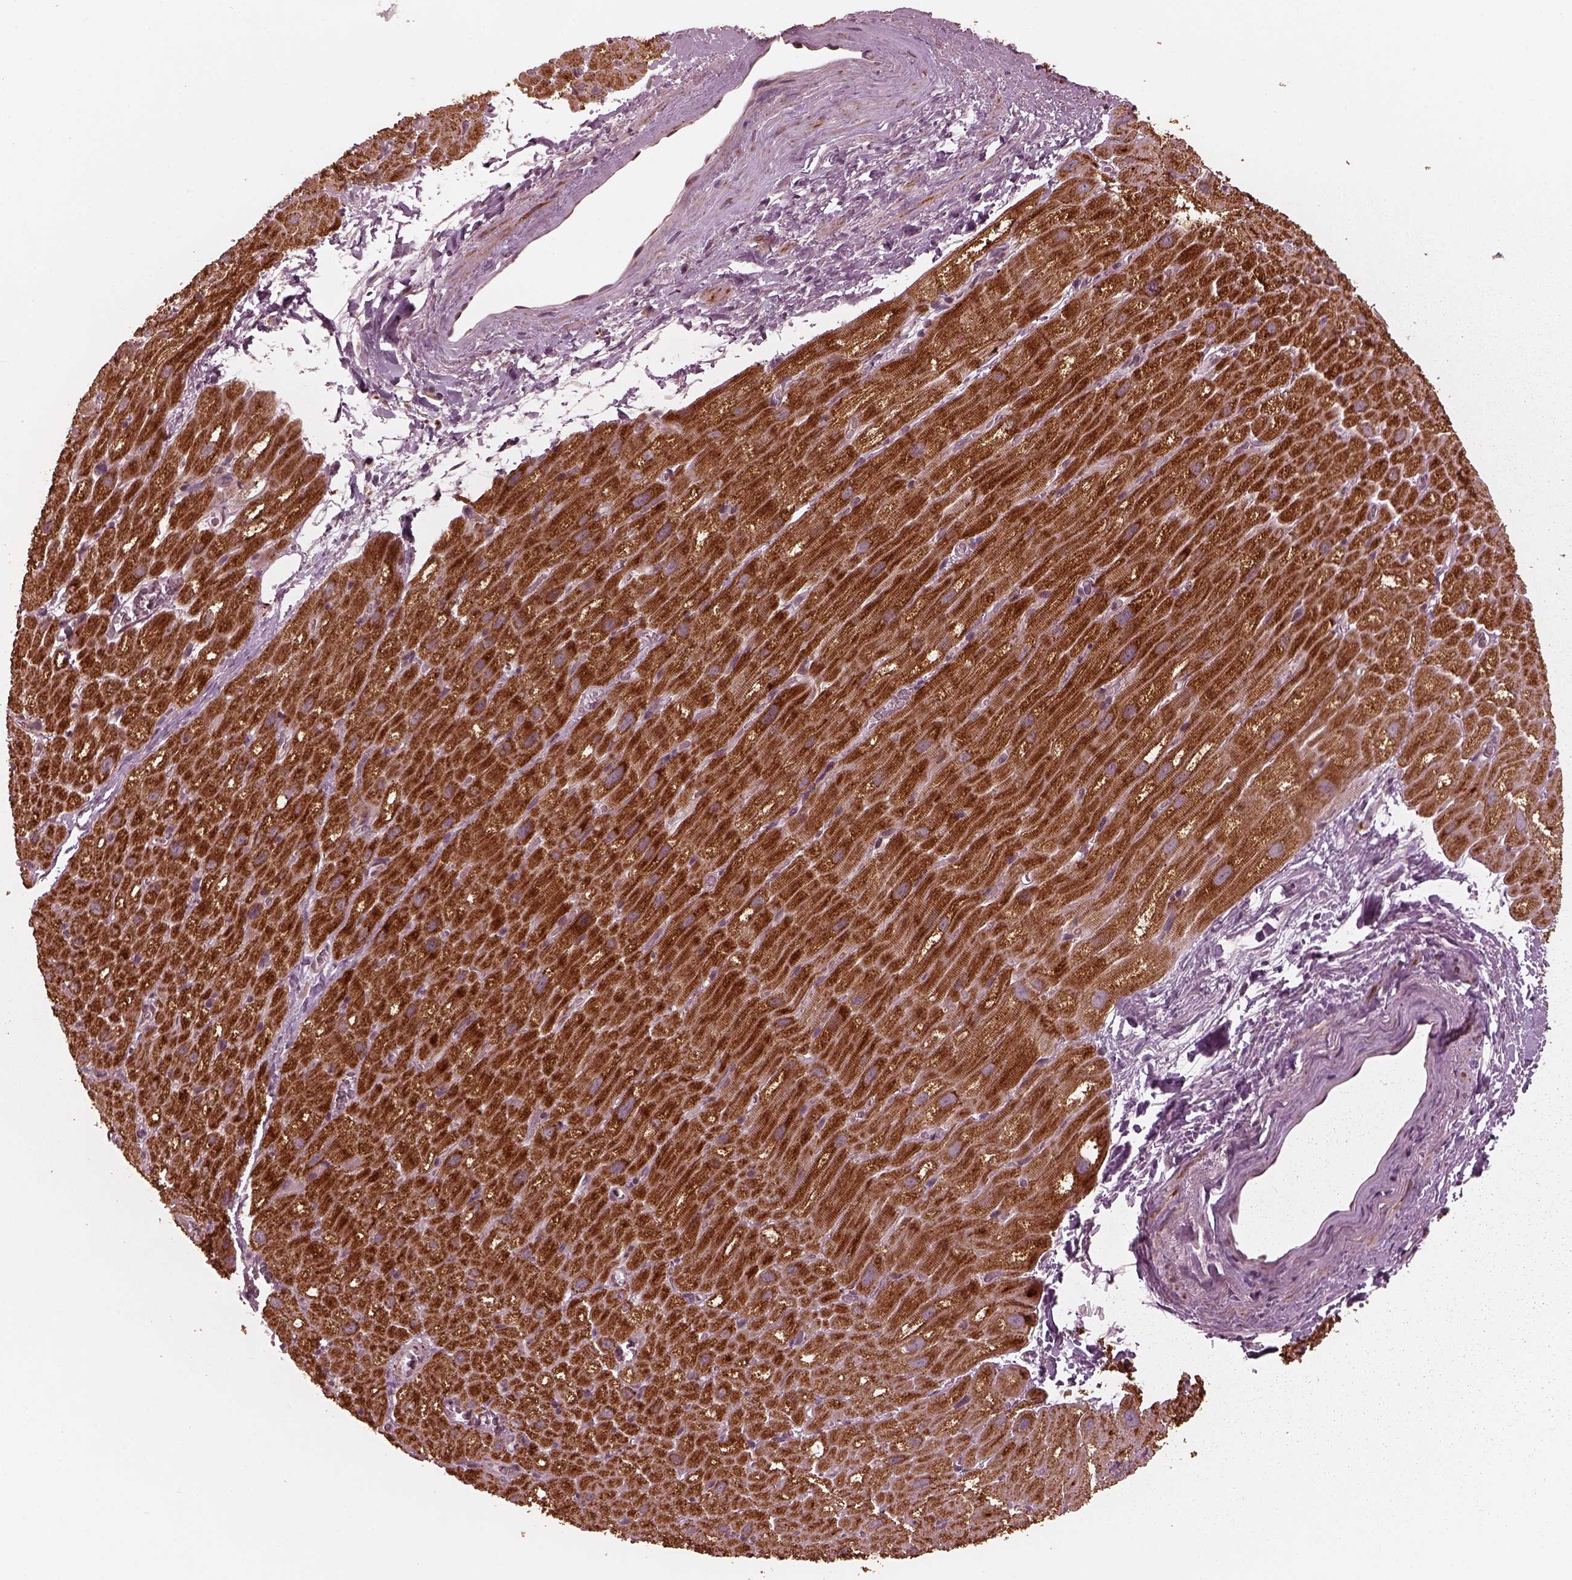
{"staining": {"intensity": "strong", "quantity": ">75%", "location": "cytoplasmic/membranous"}, "tissue": "heart muscle", "cell_type": "Cardiomyocytes", "image_type": "normal", "snomed": [{"axis": "morphology", "description": "Normal tissue, NOS"}, {"axis": "topography", "description": "Heart"}], "caption": "DAB immunohistochemical staining of unremarkable human heart muscle displays strong cytoplasmic/membranous protein expression in approximately >75% of cardiomyocytes. Nuclei are stained in blue.", "gene": "NDUFB10", "patient": {"sex": "male", "age": 61}}